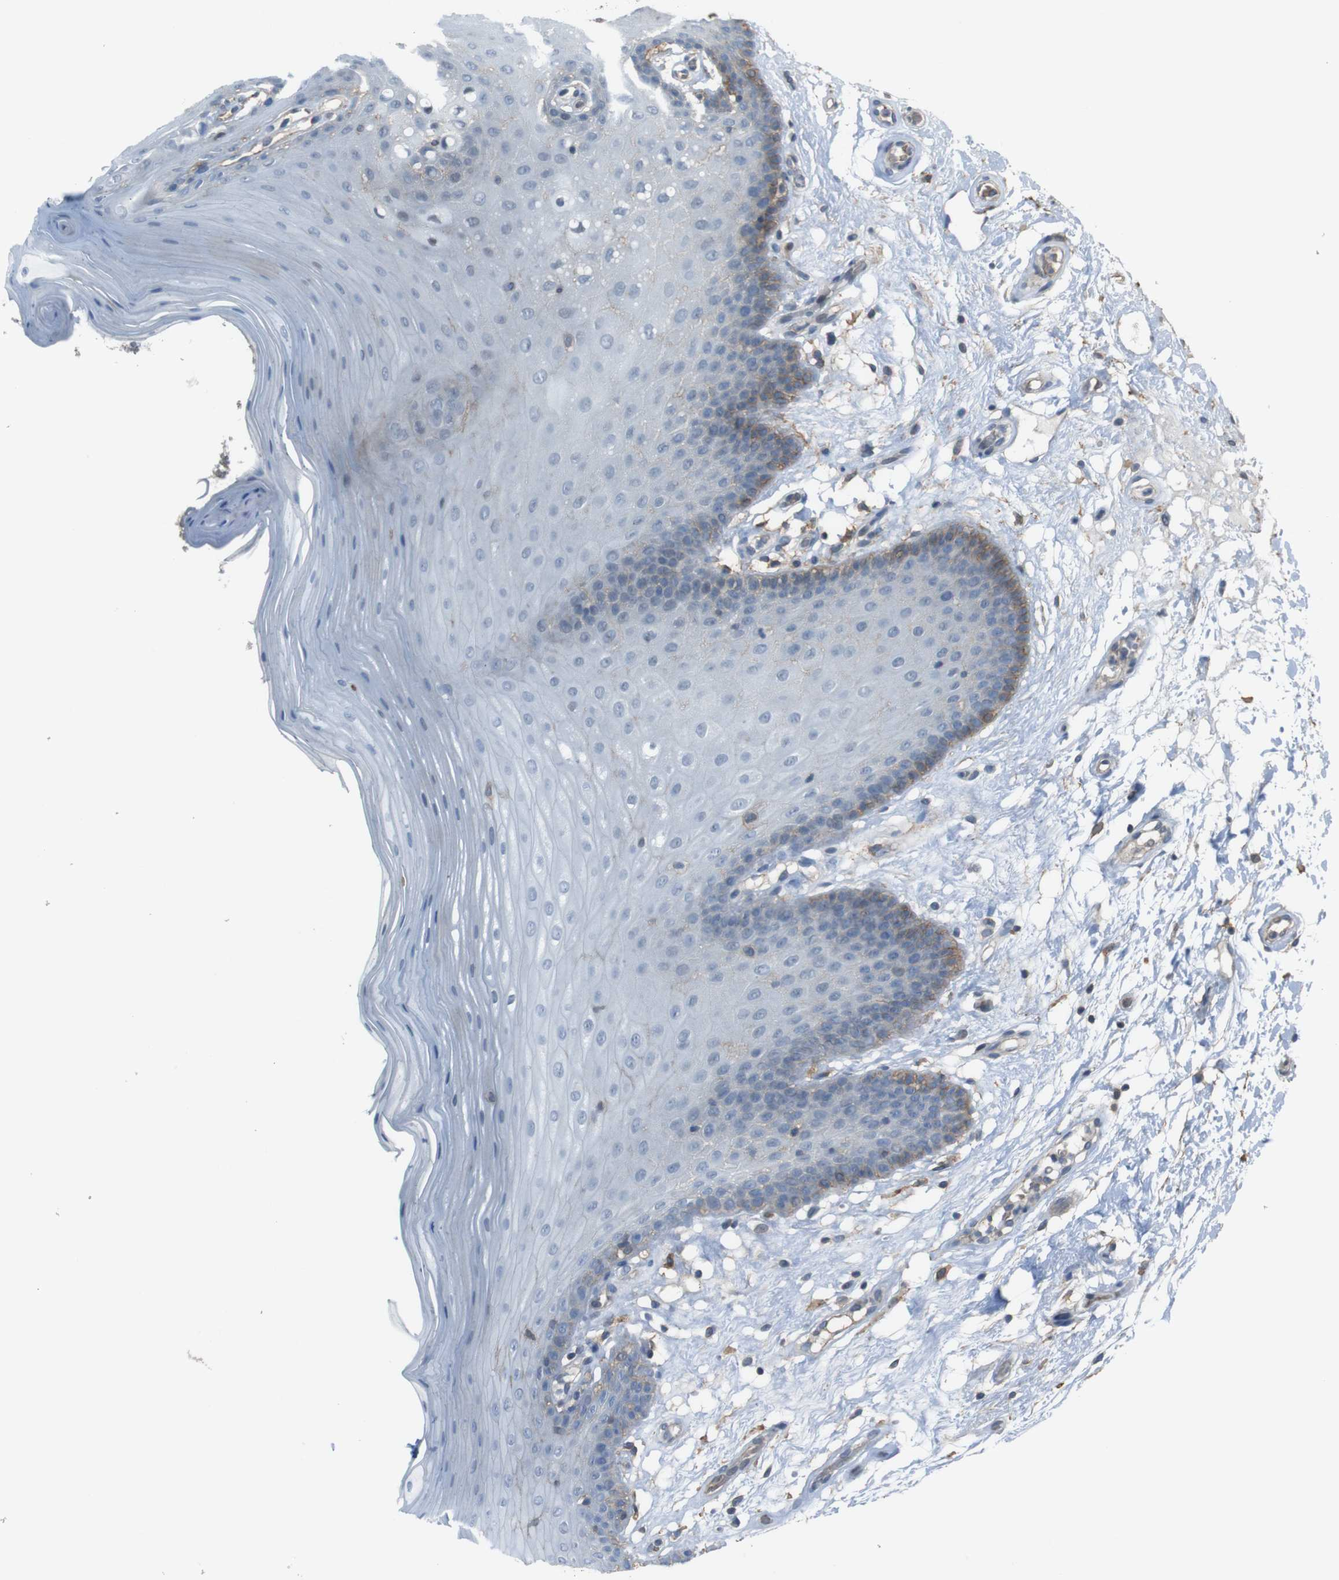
{"staining": {"intensity": "moderate", "quantity": "<25%", "location": "cytoplasmic/membranous"}, "tissue": "oral mucosa", "cell_type": "Squamous epithelial cells", "image_type": "normal", "snomed": [{"axis": "morphology", "description": "Normal tissue, NOS"}, {"axis": "morphology", "description": "Squamous cell carcinoma, NOS"}, {"axis": "topography", "description": "Skeletal muscle"}, {"axis": "topography", "description": "Oral tissue"}, {"axis": "topography", "description": "Head-Neck"}], "caption": "Squamous epithelial cells display low levels of moderate cytoplasmic/membranous staining in about <25% of cells in unremarkable human oral mucosa.", "gene": "ATP2B1", "patient": {"sex": "male", "age": 71}}